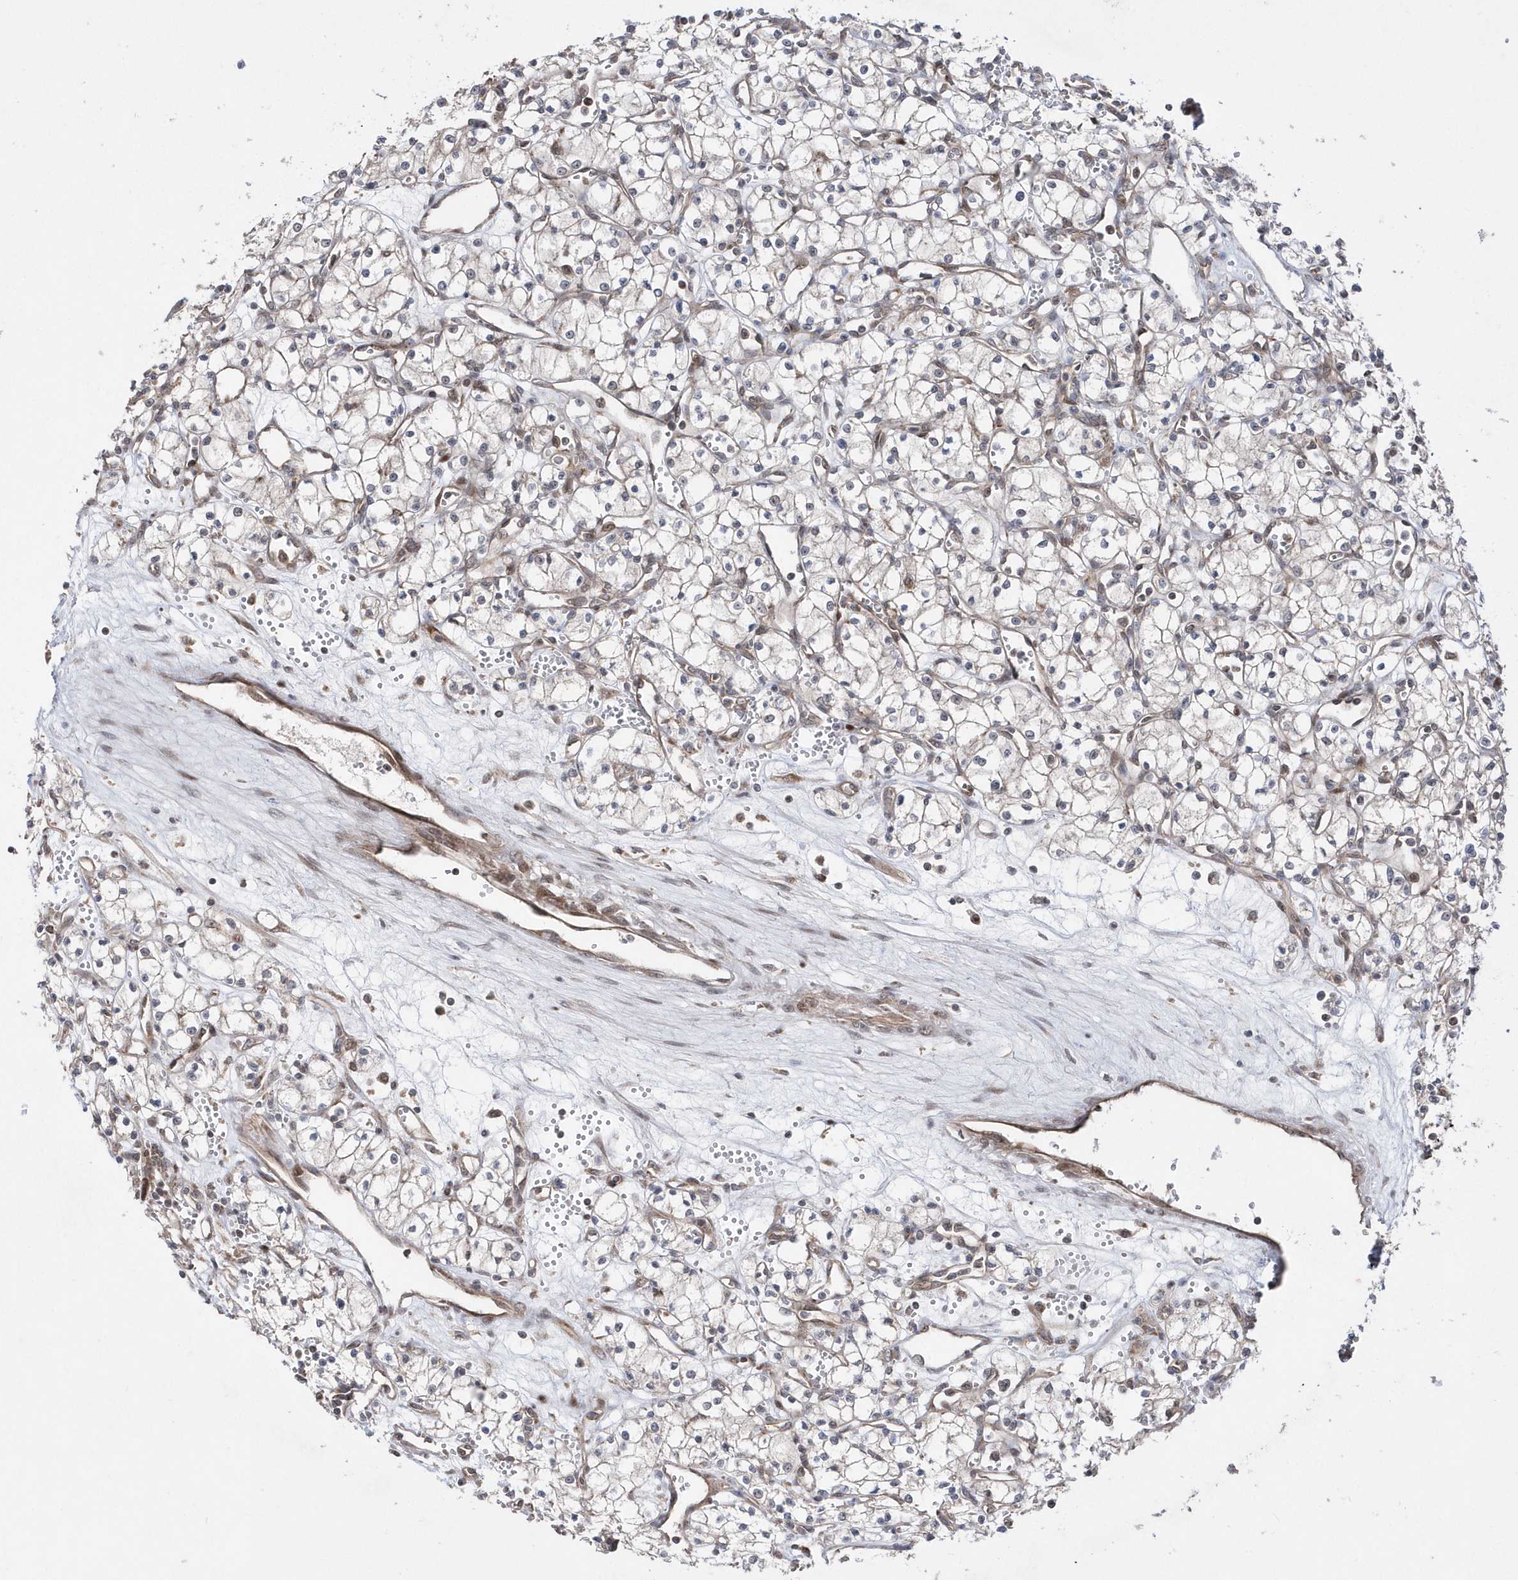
{"staining": {"intensity": "negative", "quantity": "none", "location": "none"}, "tissue": "renal cancer", "cell_type": "Tumor cells", "image_type": "cancer", "snomed": [{"axis": "morphology", "description": "Adenocarcinoma, NOS"}, {"axis": "topography", "description": "Kidney"}], "caption": "Immunohistochemistry micrograph of neoplastic tissue: renal adenocarcinoma stained with DAB (3,3'-diaminobenzidine) exhibits no significant protein staining in tumor cells.", "gene": "DALRD3", "patient": {"sex": "male", "age": 59}}